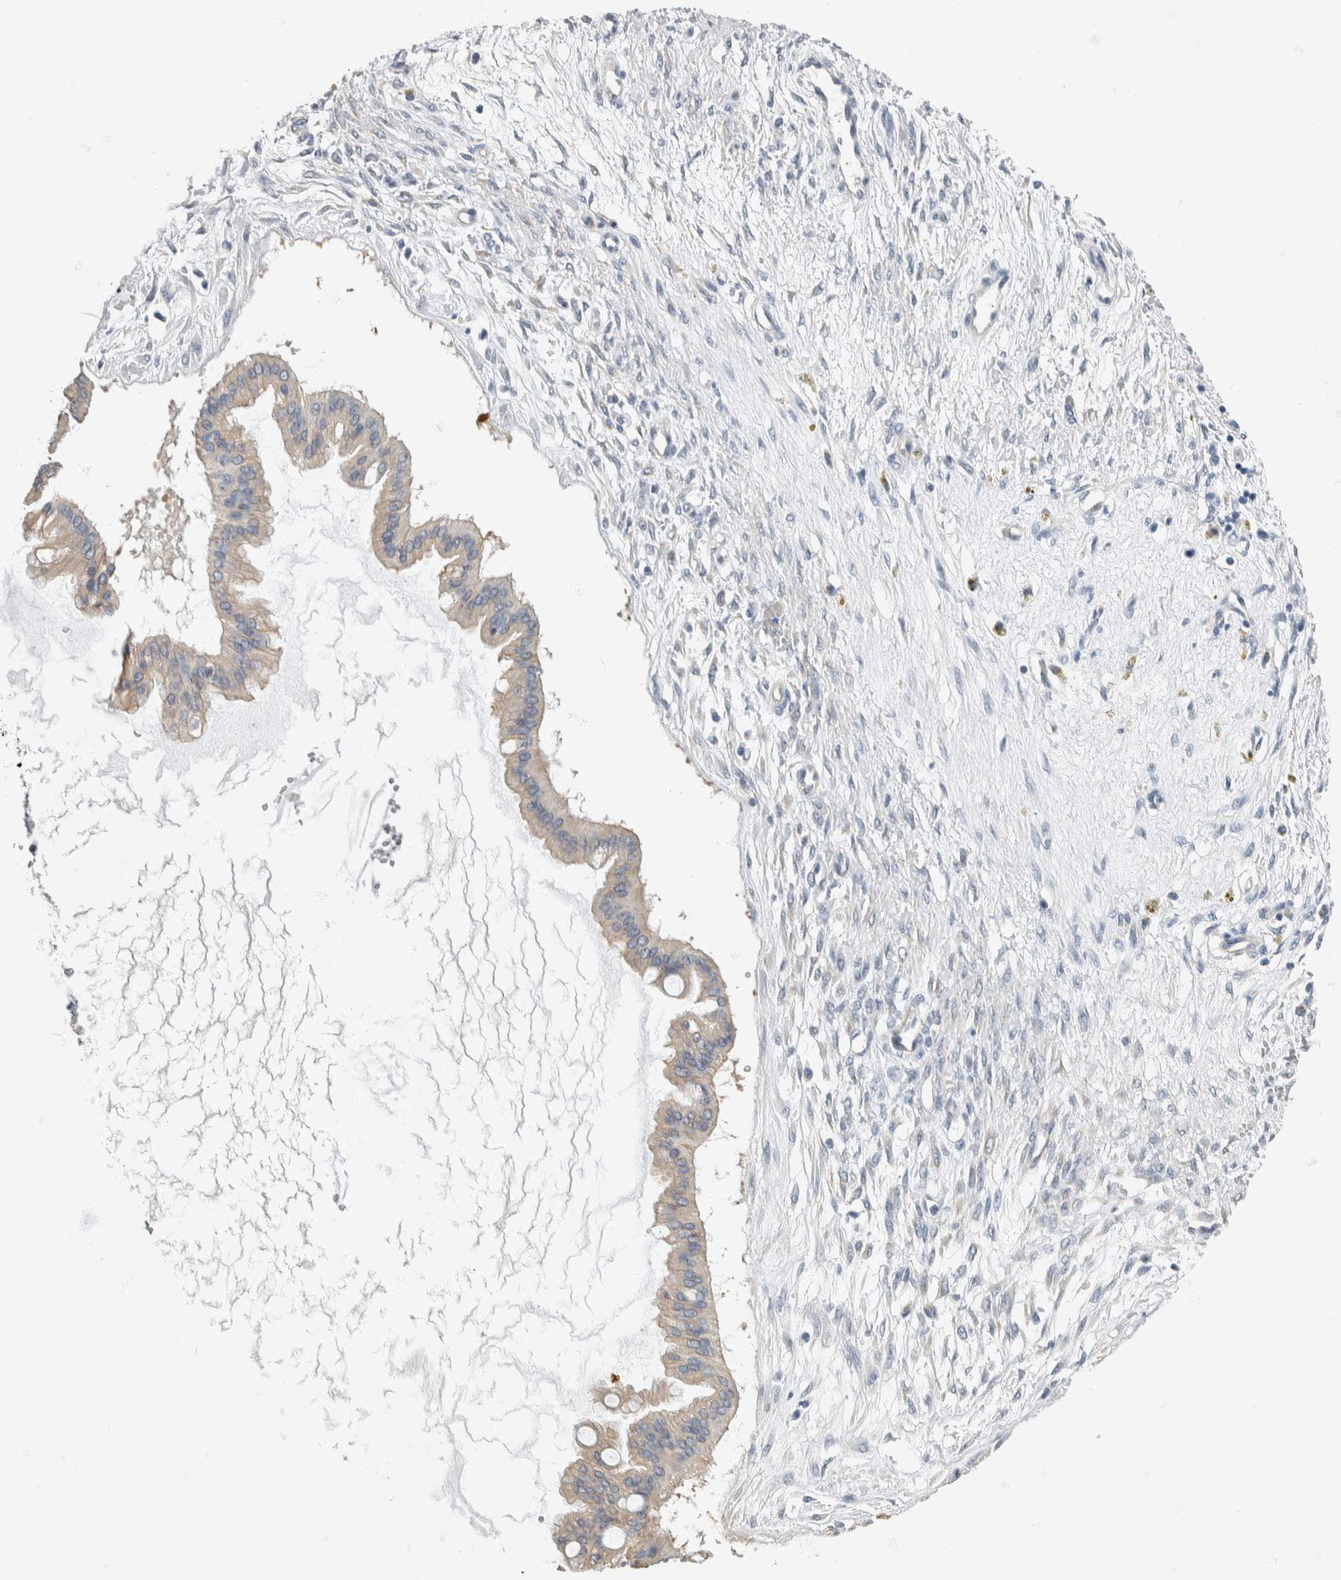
{"staining": {"intensity": "weak", "quantity": "<25%", "location": "cytoplasmic/membranous"}, "tissue": "ovarian cancer", "cell_type": "Tumor cells", "image_type": "cancer", "snomed": [{"axis": "morphology", "description": "Cystadenocarcinoma, mucinous, NOS"}, {"axis": "topography", "description": "Ovary"}], "caption": "IHC micrograph of mucinous cystadenocarcinoma (ovarian) stained for a protein (brown), which shows no positivity in tumor cells. (Brightfield microscopy of DAB immunohistochemistry at high magnification).", "gene": "NEFM", "patient": {"sex": "female", "age": 73}}